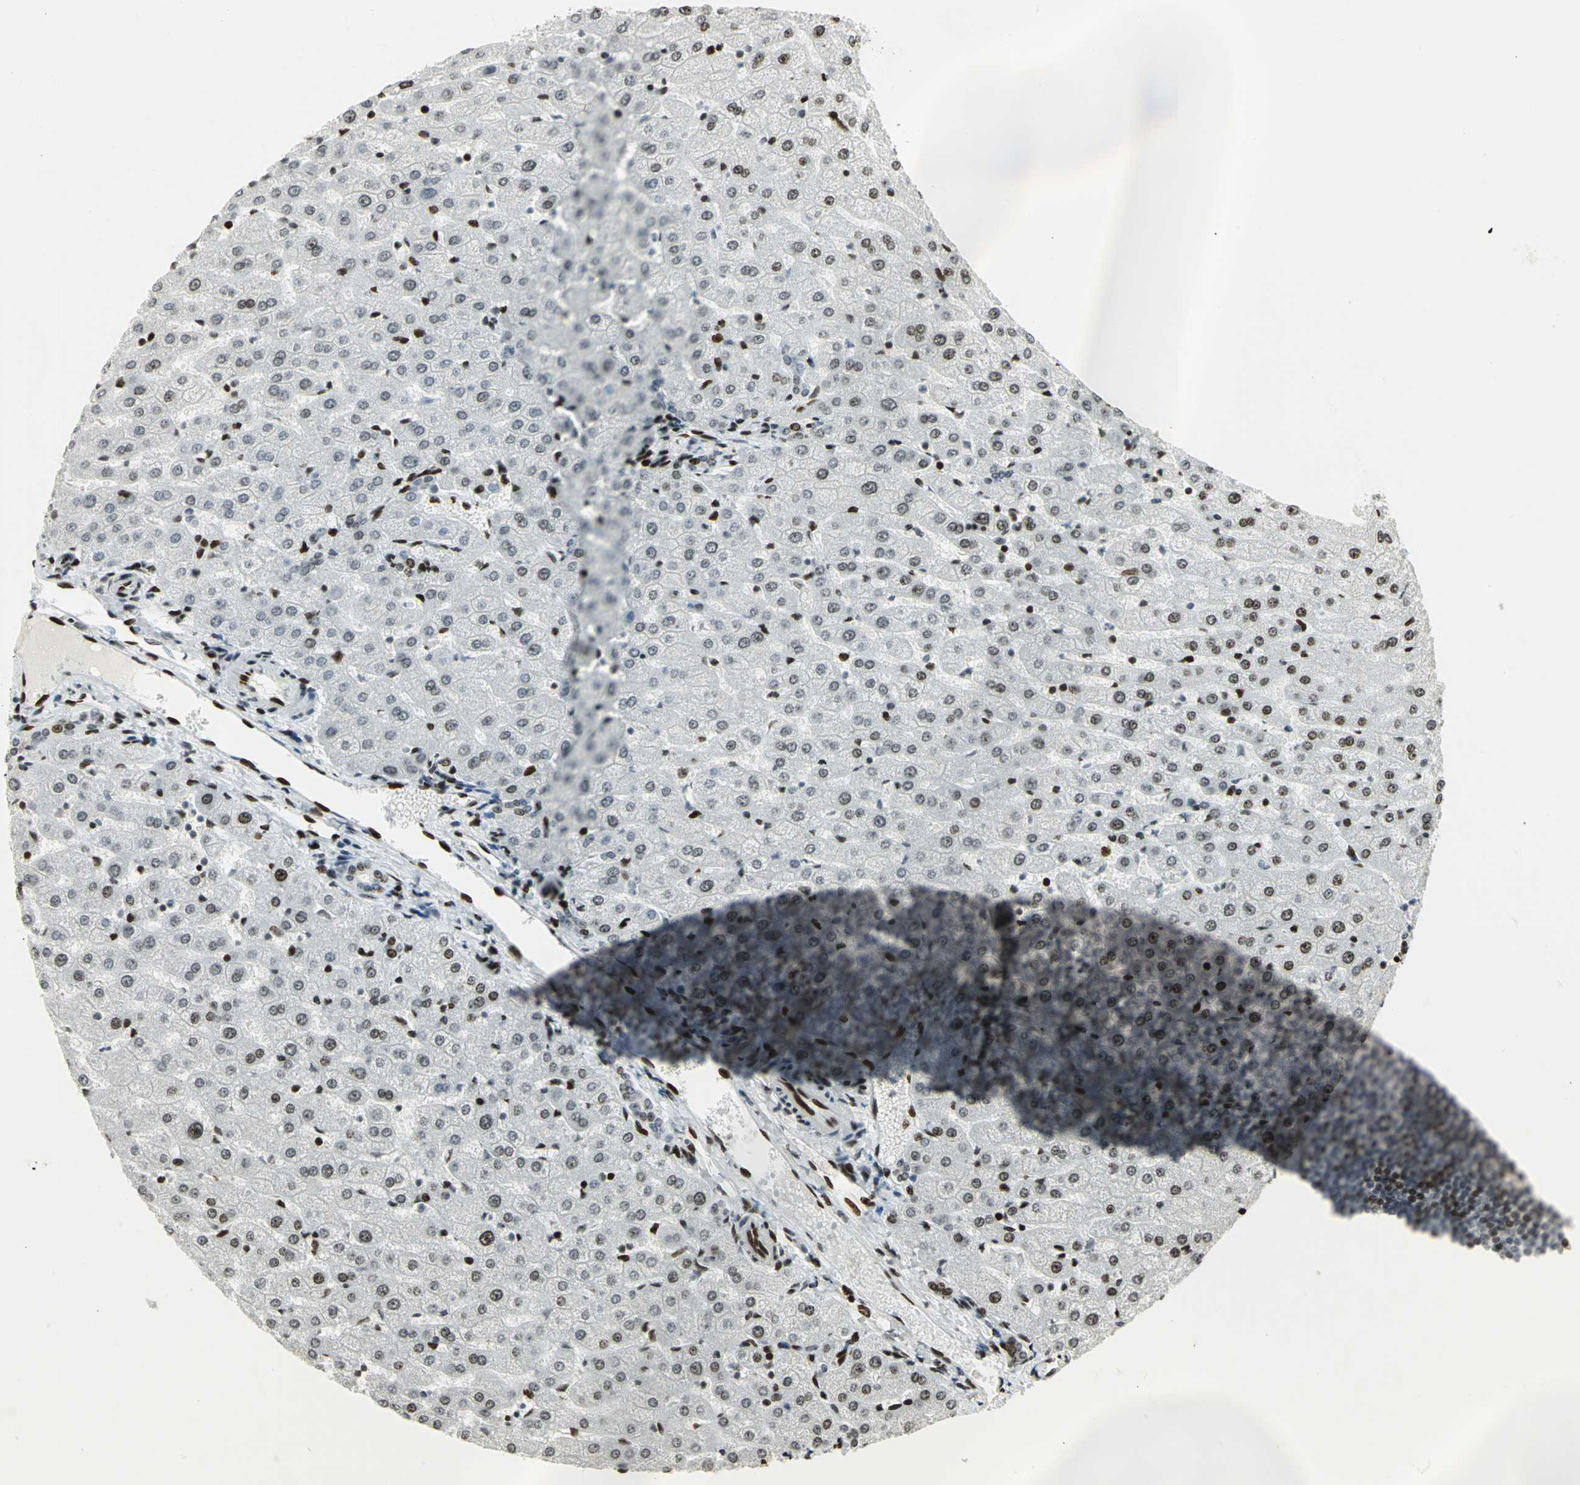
{"staining": {"intensity": "moderate", "quantity": "25%-75%", "location": "nuclear"}, "tissue": "liver", "cell_type": "Cholangiocytes", "image_type": "normal", "snomed": [{"axis": "morphology", "description": "Normal tissue, NOS"}, {"axis": "morphology", "description": "Fibrosis, NOS"}, {"axis": "topography", "description": "Liver"}], "caption": "A brown stain labels moderate nuclear expression of a protein in cholangiocytes of unremarkable liver.", "gene": "KDM1A", "patient": {"sex": "female", "age": 29}}